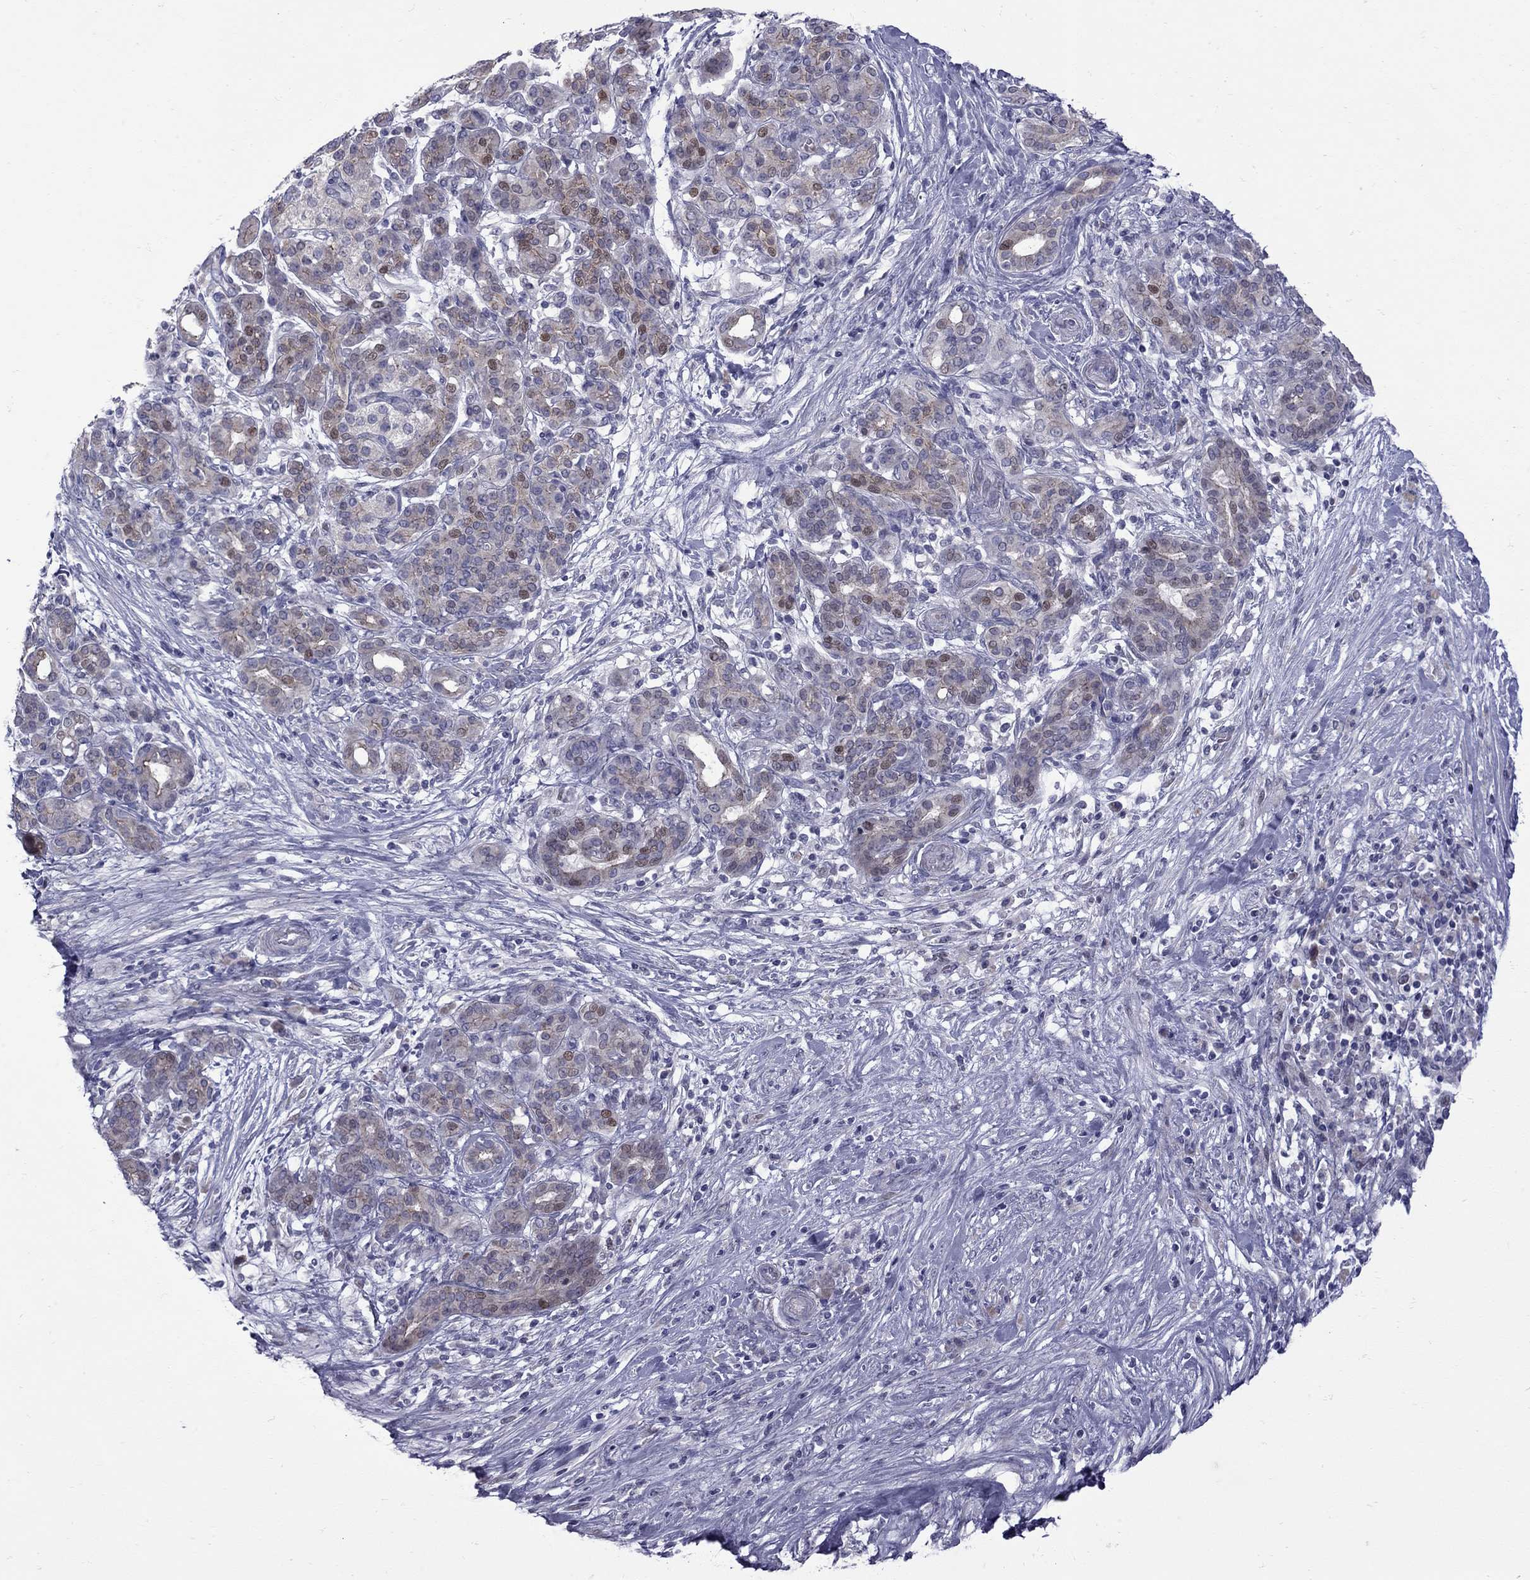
{"staining": {"intensity": "moderate", "quantity": "<25%", "location": "cytoplasmic/membranous,nuclear"}, "tissue": "pancreatic cancer", "cell_type": "Tumor cells", "image_type": "cancer", "snomed": [{"axis": "morphology", "description": "Adenocarcinoma, NOS"}, {"axis": "topography", "description": "Pancreas"}], "caption": "Protein staining reveals moderate cytoplasmic/membranous and nuclear expression in approximately <25% of tumor cells in pancreatic cancer. (IHC, brightfield microscopy, high magnification).", "gene": "NRARP", "patient": {"sex": "male", "age": 44}}